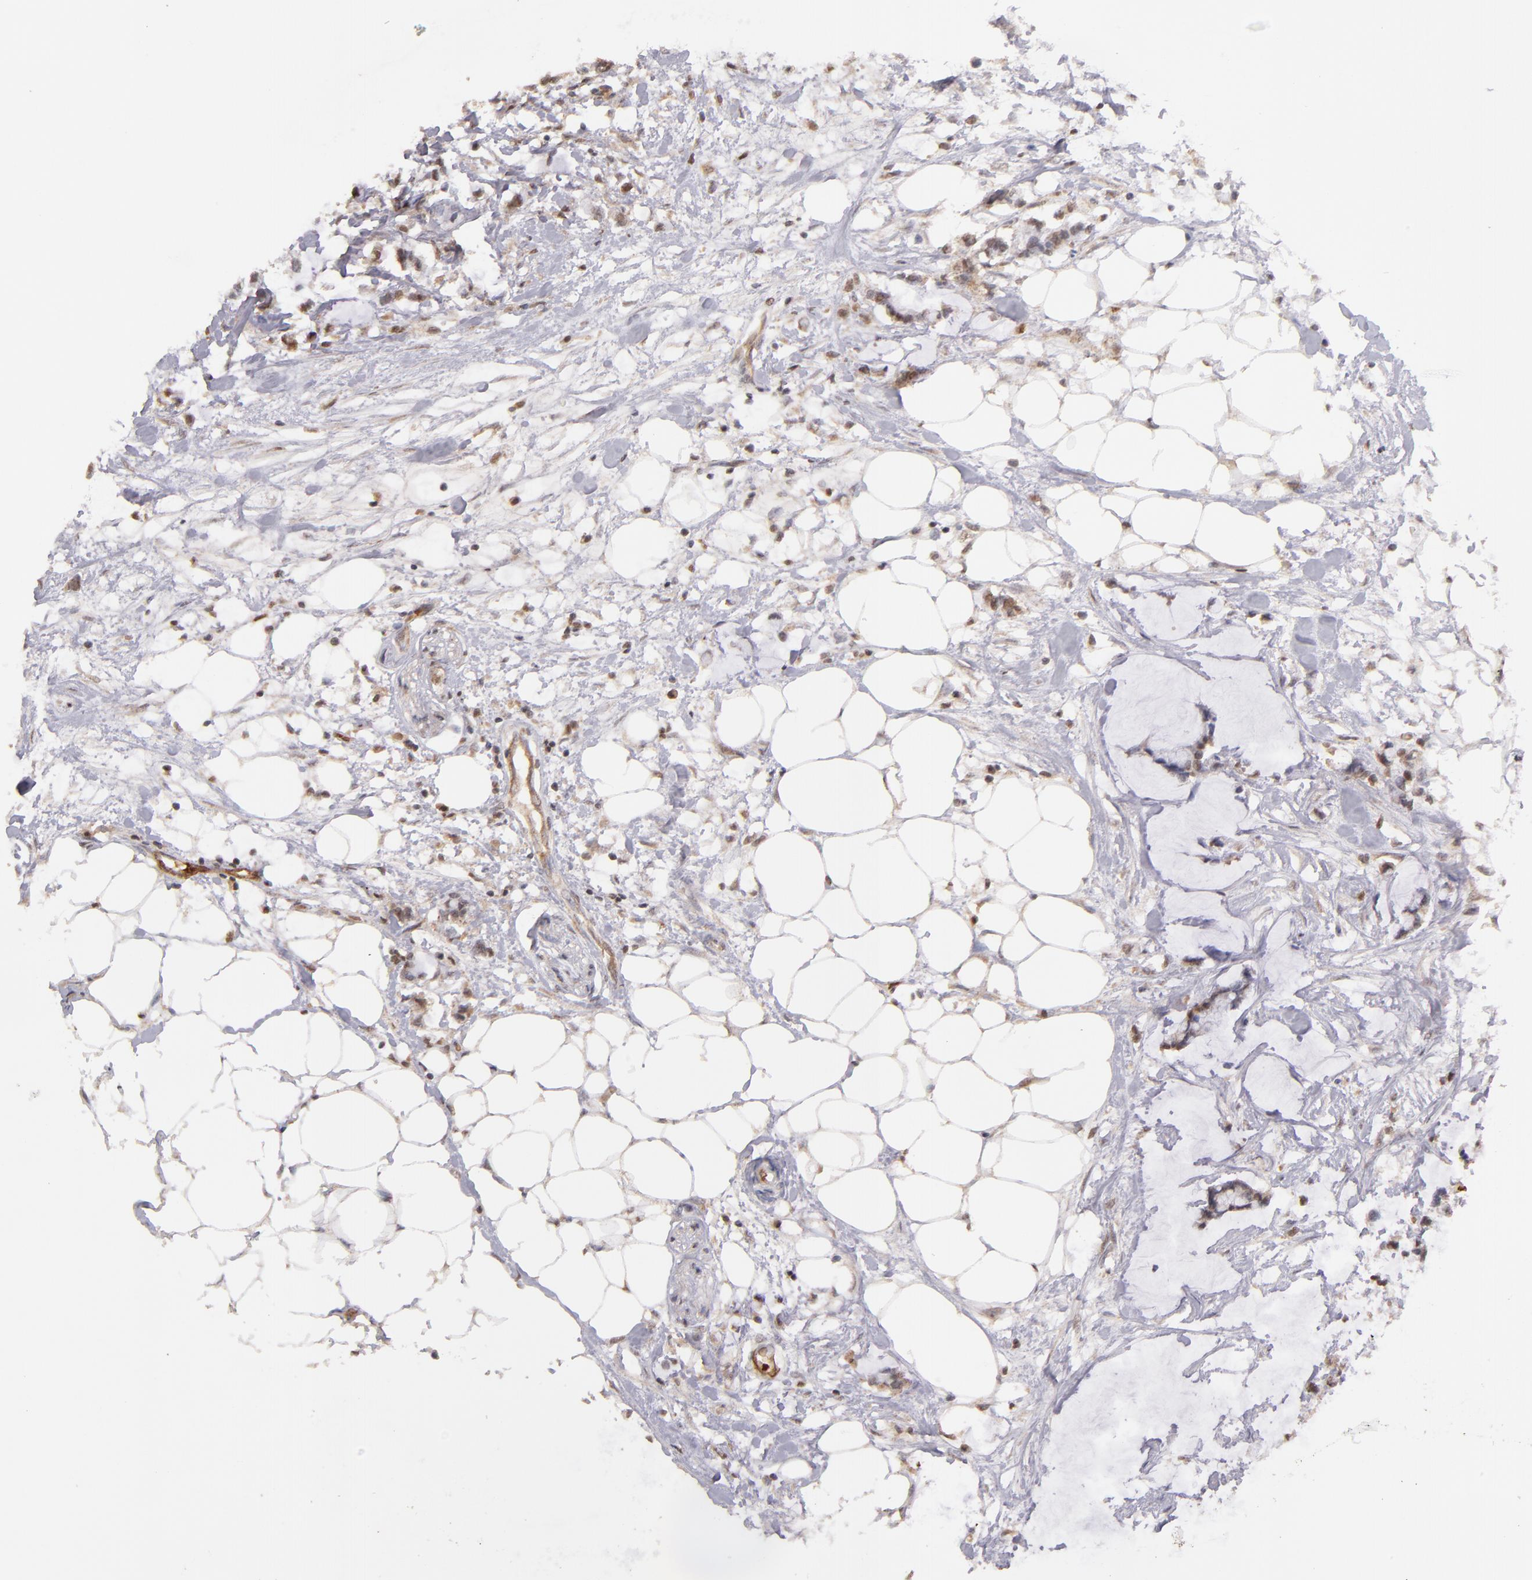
{"staining": {"intensity": "moderate", "quantity": ">75%", "location": "cytoplasmic/membranous"}, "tissue": "colorectal cancer", "cell_type": "Tumor cells", "image_type": "cancer", "snomed": [{"axis": "morphology", "description": "Normal tissue, NOS"}, {"axis": "morphology", "description": "Adenocarcinoma, NOS"}, {"axis": "topography", "description": "Colon"}, {"axis": "topography", "description": "Peripheral nerve tissue"}], "caption": "A brown stain highlights moderate cytoplasmic/membranous staining of a protein in human colorectal cancer (adenocarcinoma) tumor cells.", "gene": "SERPINC1", "patient": {"sex": "male", "age": 14}}